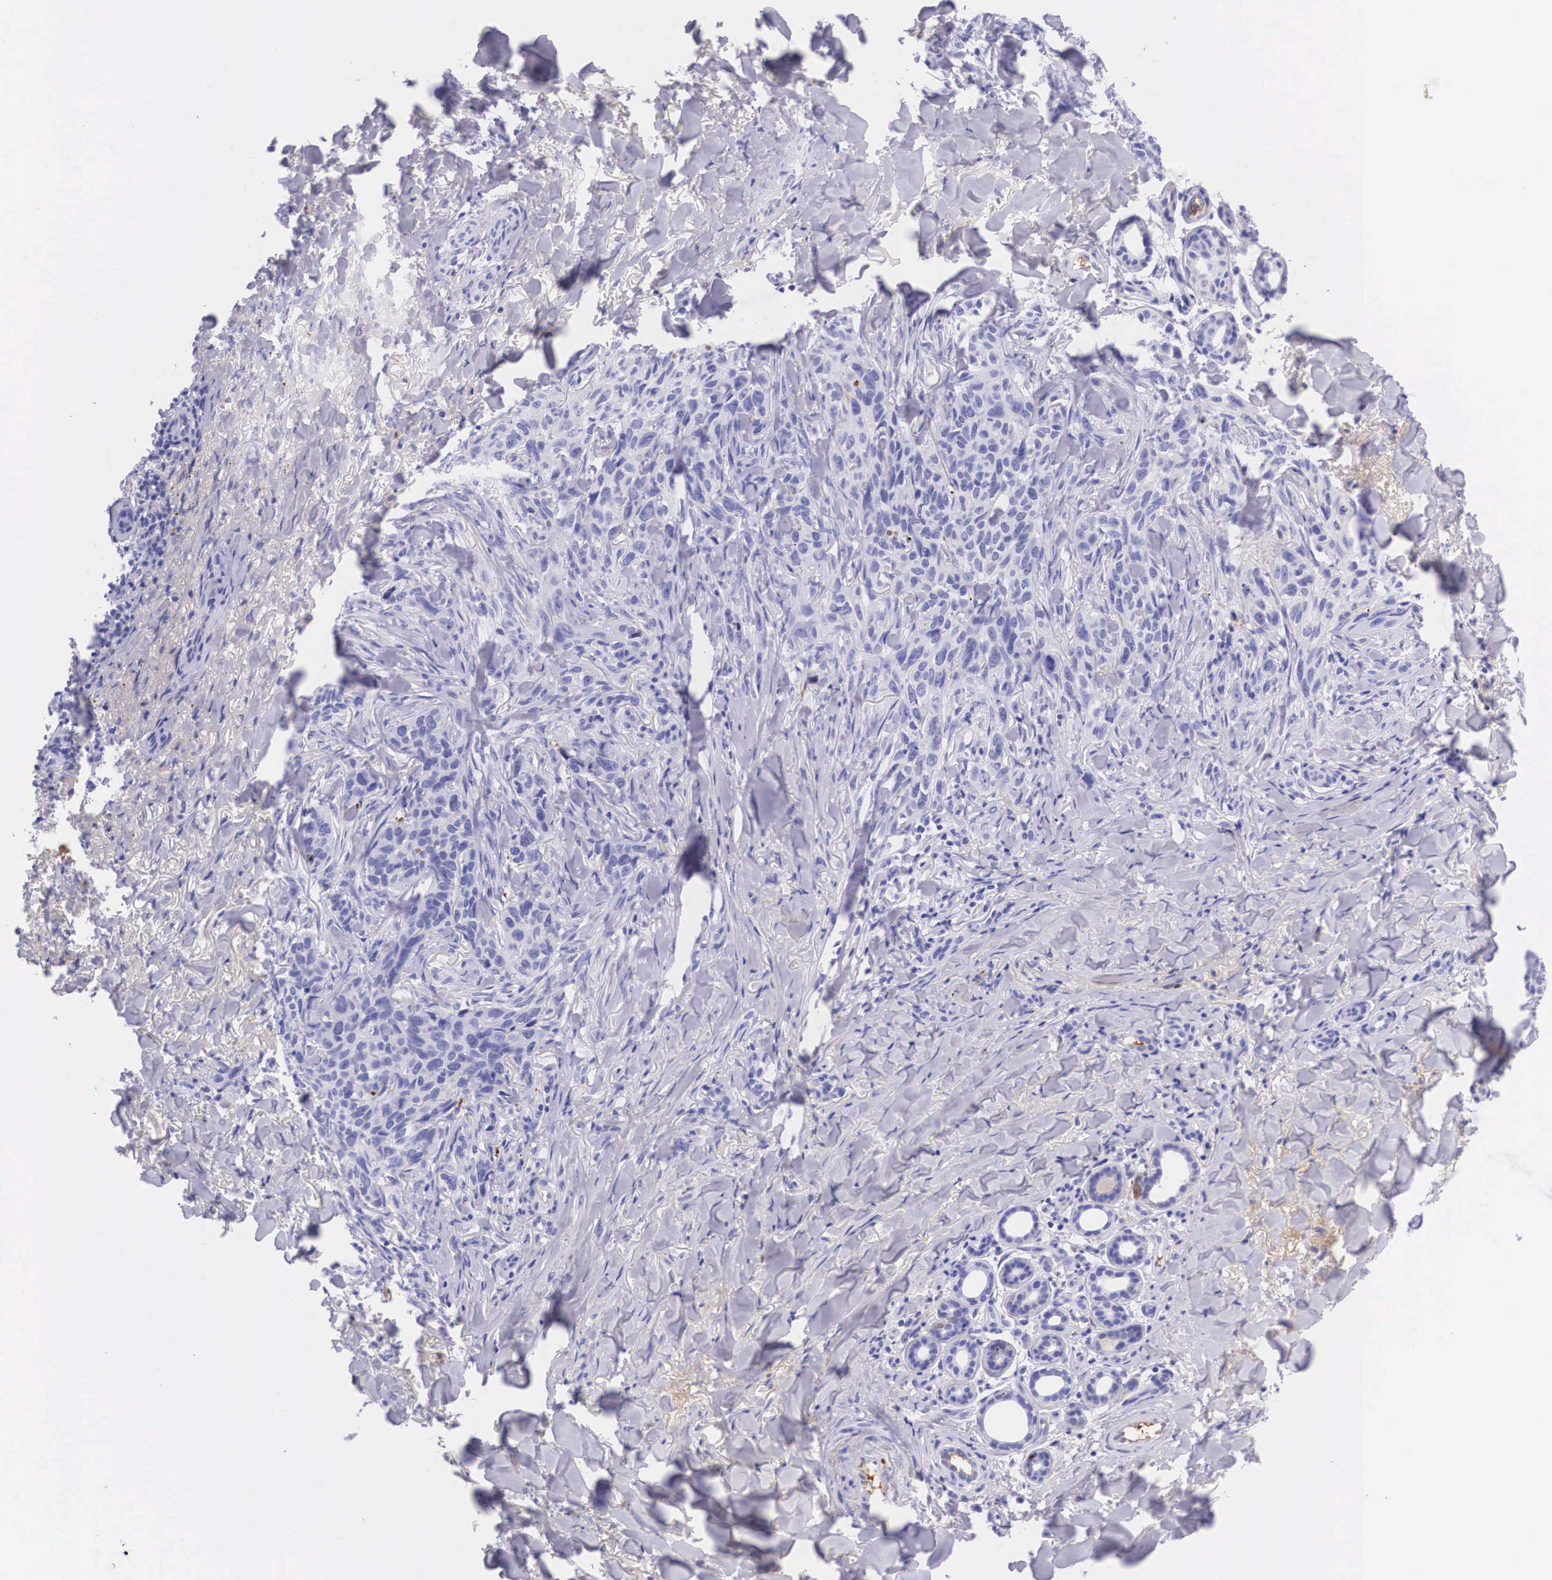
{"staining": {"intensity": "negative", "quantity": "none", "location": "none"}, "tissue": "skin cancer", "cell_type": "Tumor cells", "image_type": "cancer", "snomed": [{"axis": "morphology", "description": "Normal tissue, NOS"}, {"axis": "morphology", "description": "Basal cell carcinoma"}, {"axis": "topography", "description": "Skin"}], "caption": "DAB immunohistochemical staining of skin cancer (basal cell carcinoma) demonstrates no significant positivity in tumor cells. (Brightfield microscopy of DAB immunohistochemistry at high magnification).", "gene": "PLG", "patient": {"sex": "male", "age": 81}}